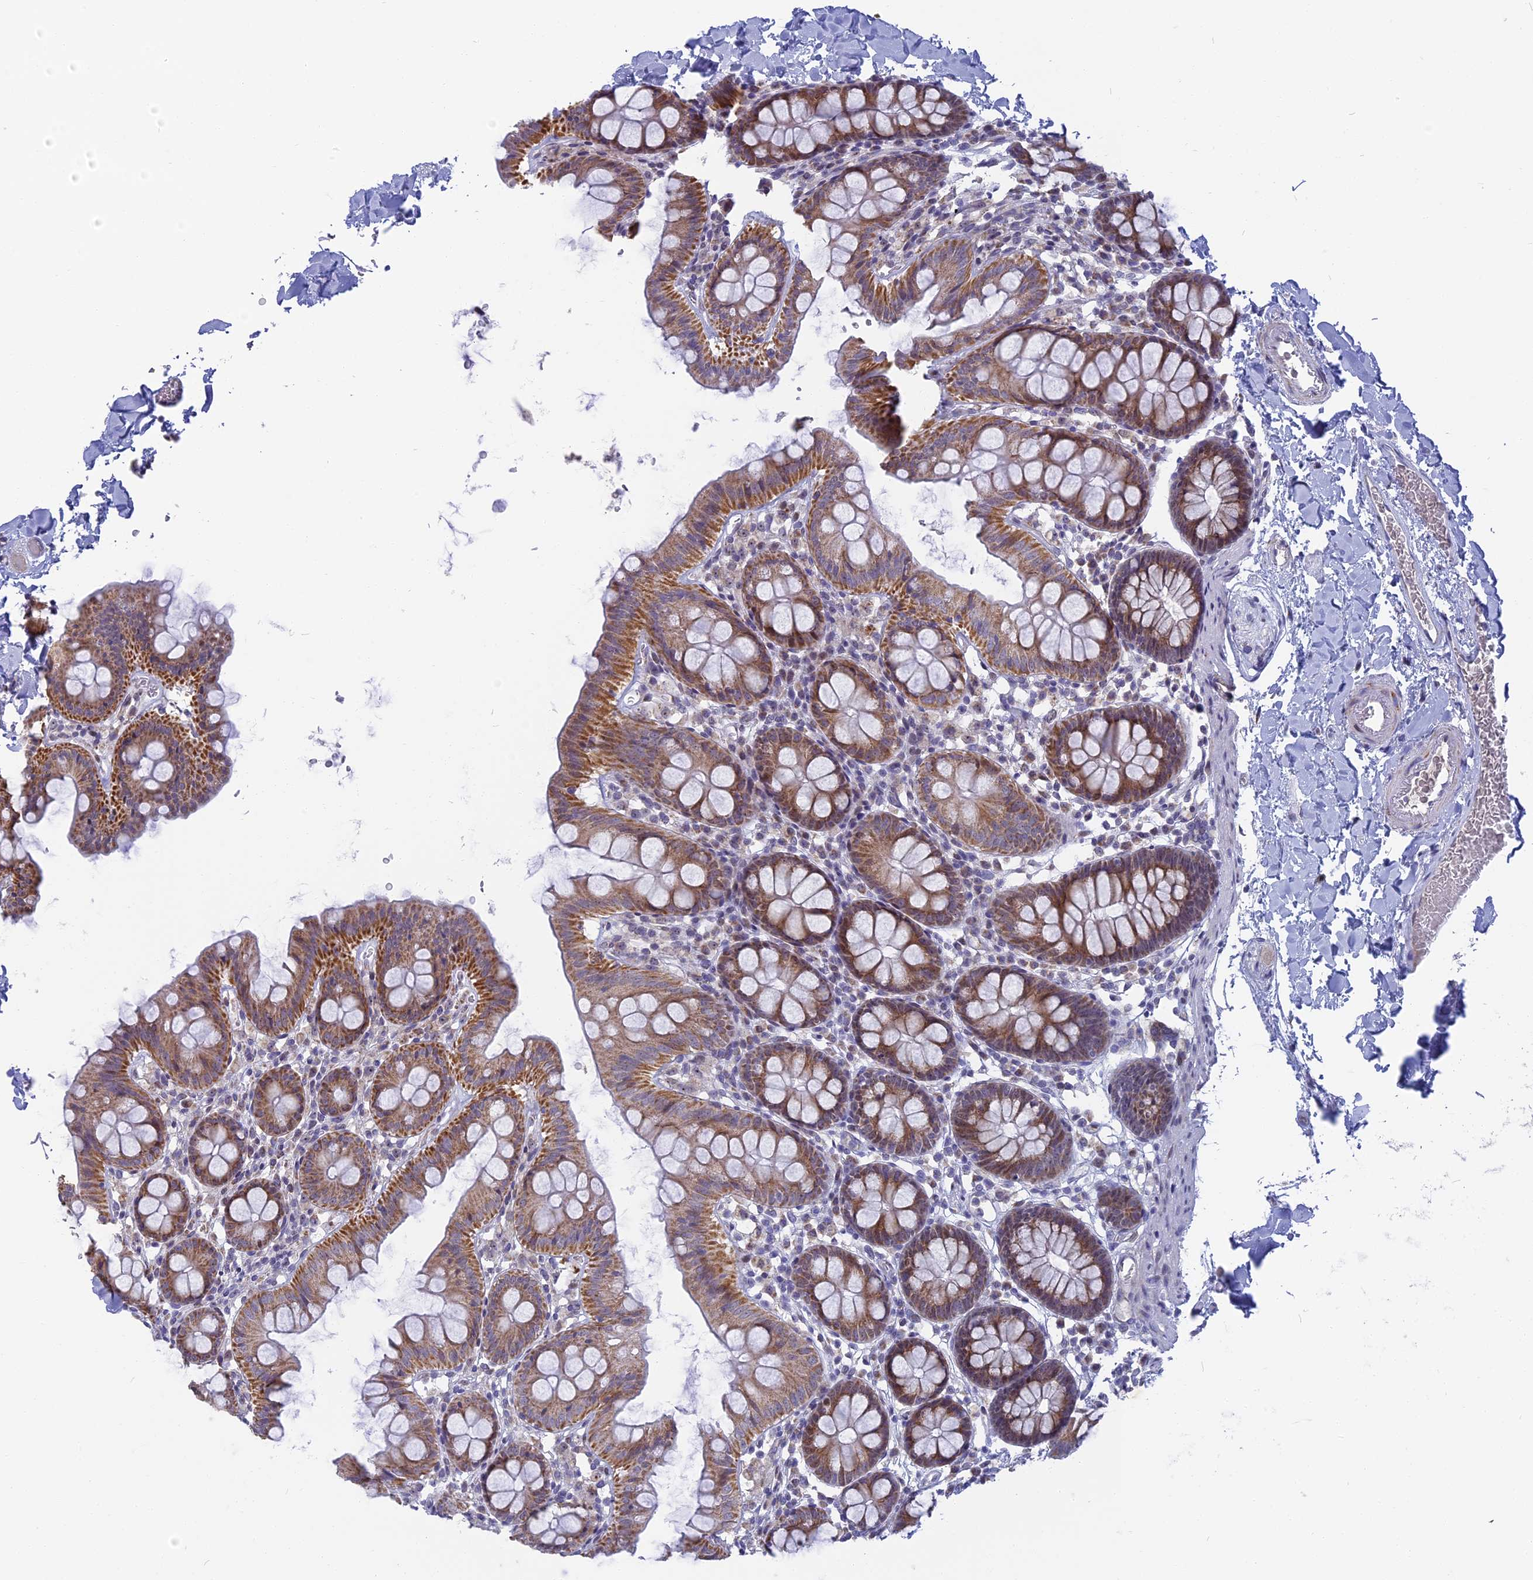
{"staining": {"intensity": "weak", "quantity": ">75%", "location": "cytoplasmic/membranous"}, "tissue": "colon", "cell_type": "Endothelial cells", "image_type": "normal", "snomed": [{"axis": "morphology", "description": "Normal tissue, NOS"}, {"axis": "topography", "description": "Colon"}], "caption": "Protein expression analysis of unremarkable colon reveals weak cytoplasmic/membranous positivity in about >75% of endothelial cells.", "gene": "DTWD1", "patient": {"sex": "male", "age": 75}}